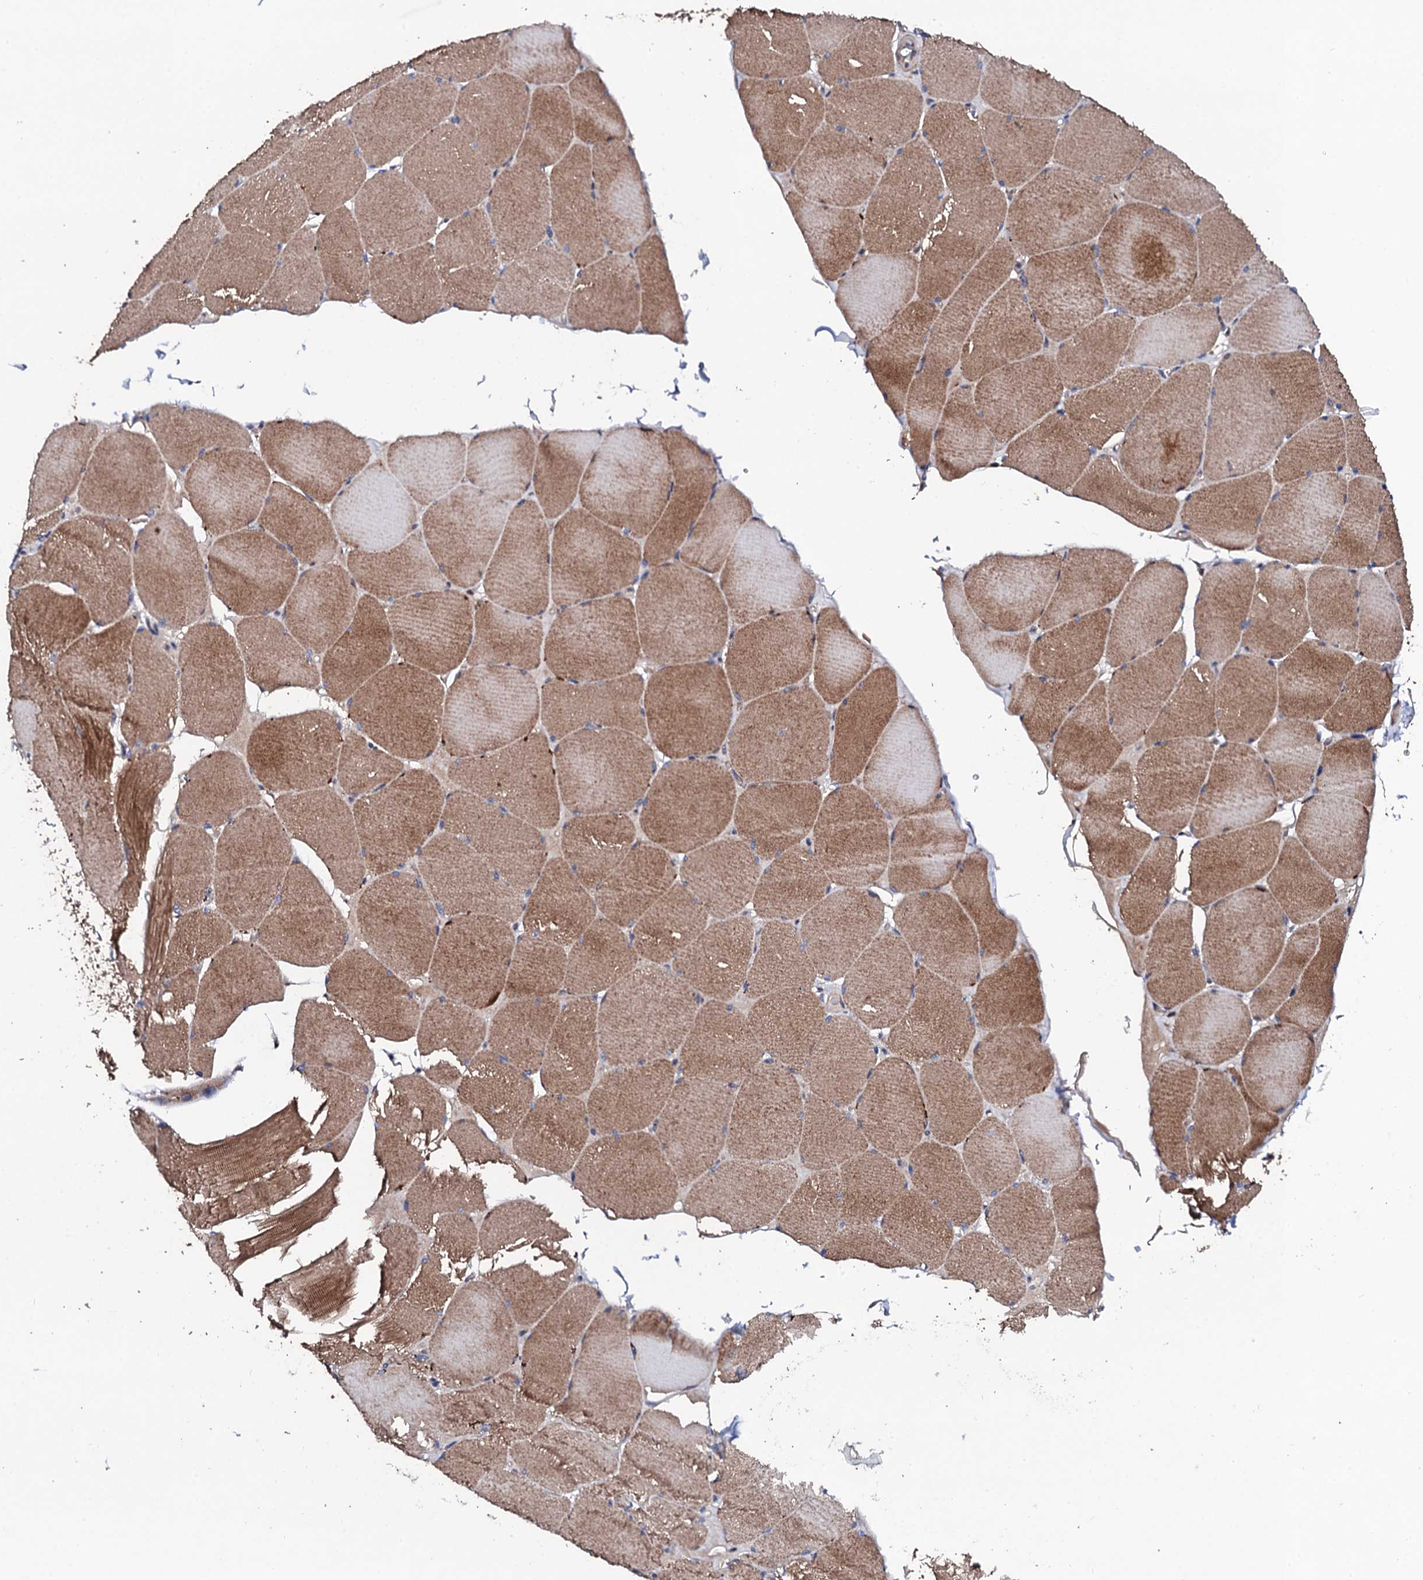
{"staining": {"intensity": "strong", "quantity": "25%-75%", "location": "cytoplasmic/membranous"}, "tissue": "skeletal muscle", "cell_type": "Myocytes", "image_type": "normal", "snomed": [{"axis": "morphology", "description": "Normal tissue, NOS"}, {"axis": "topography", "description": "Skeletal muscle"}, {"axis": "topography", "description": "Head-Neck"}], "caption": "DAB immunohistochemical staining of unremarkable skeletal muscle demonstrates strong cytoplasmic/membranous protein positivity in about 25%-75% of myocytes. (Stains: DAB (3,3'-diaminobenzidine) in brown, nuclei in blue, Microscopy: brightfield microscopy at high magnification).", "gene": "IP6K1", "patient": {"sex": "male", "age": 66}}